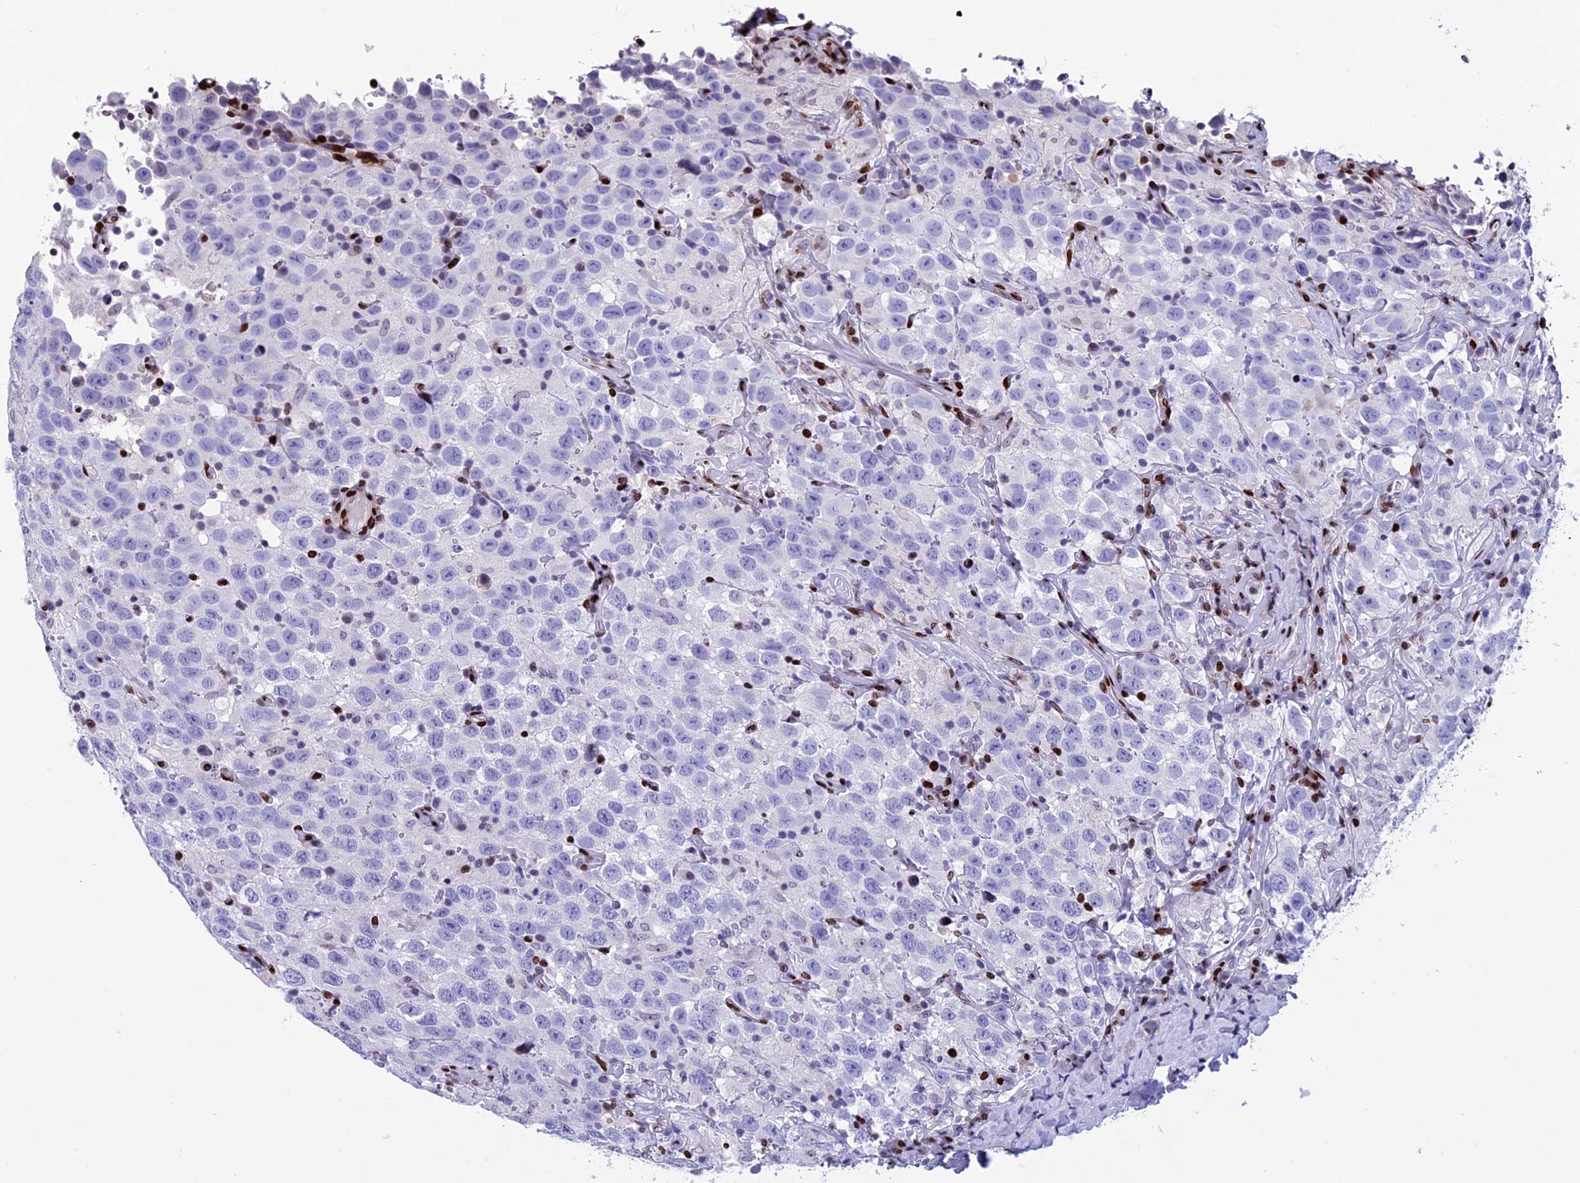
{"staining": {"intensity": "negative", "quantity": "none", "location": "none"}, "tissue": "testis cancer", "cell_type": "Tumor cells", "image_type": "cancer", "snomed": [{"axis": "morphology", "description": "Seminoma, NOS"}, {"axis": "topography", "description": "Testis"}], "caption": "Immunohistochemical staining of human testis cancer (seminoma) displays no significant positivity in tumor cells.", "gene": "BTBD3", "patient": {"sex": "male", "age": 41}}